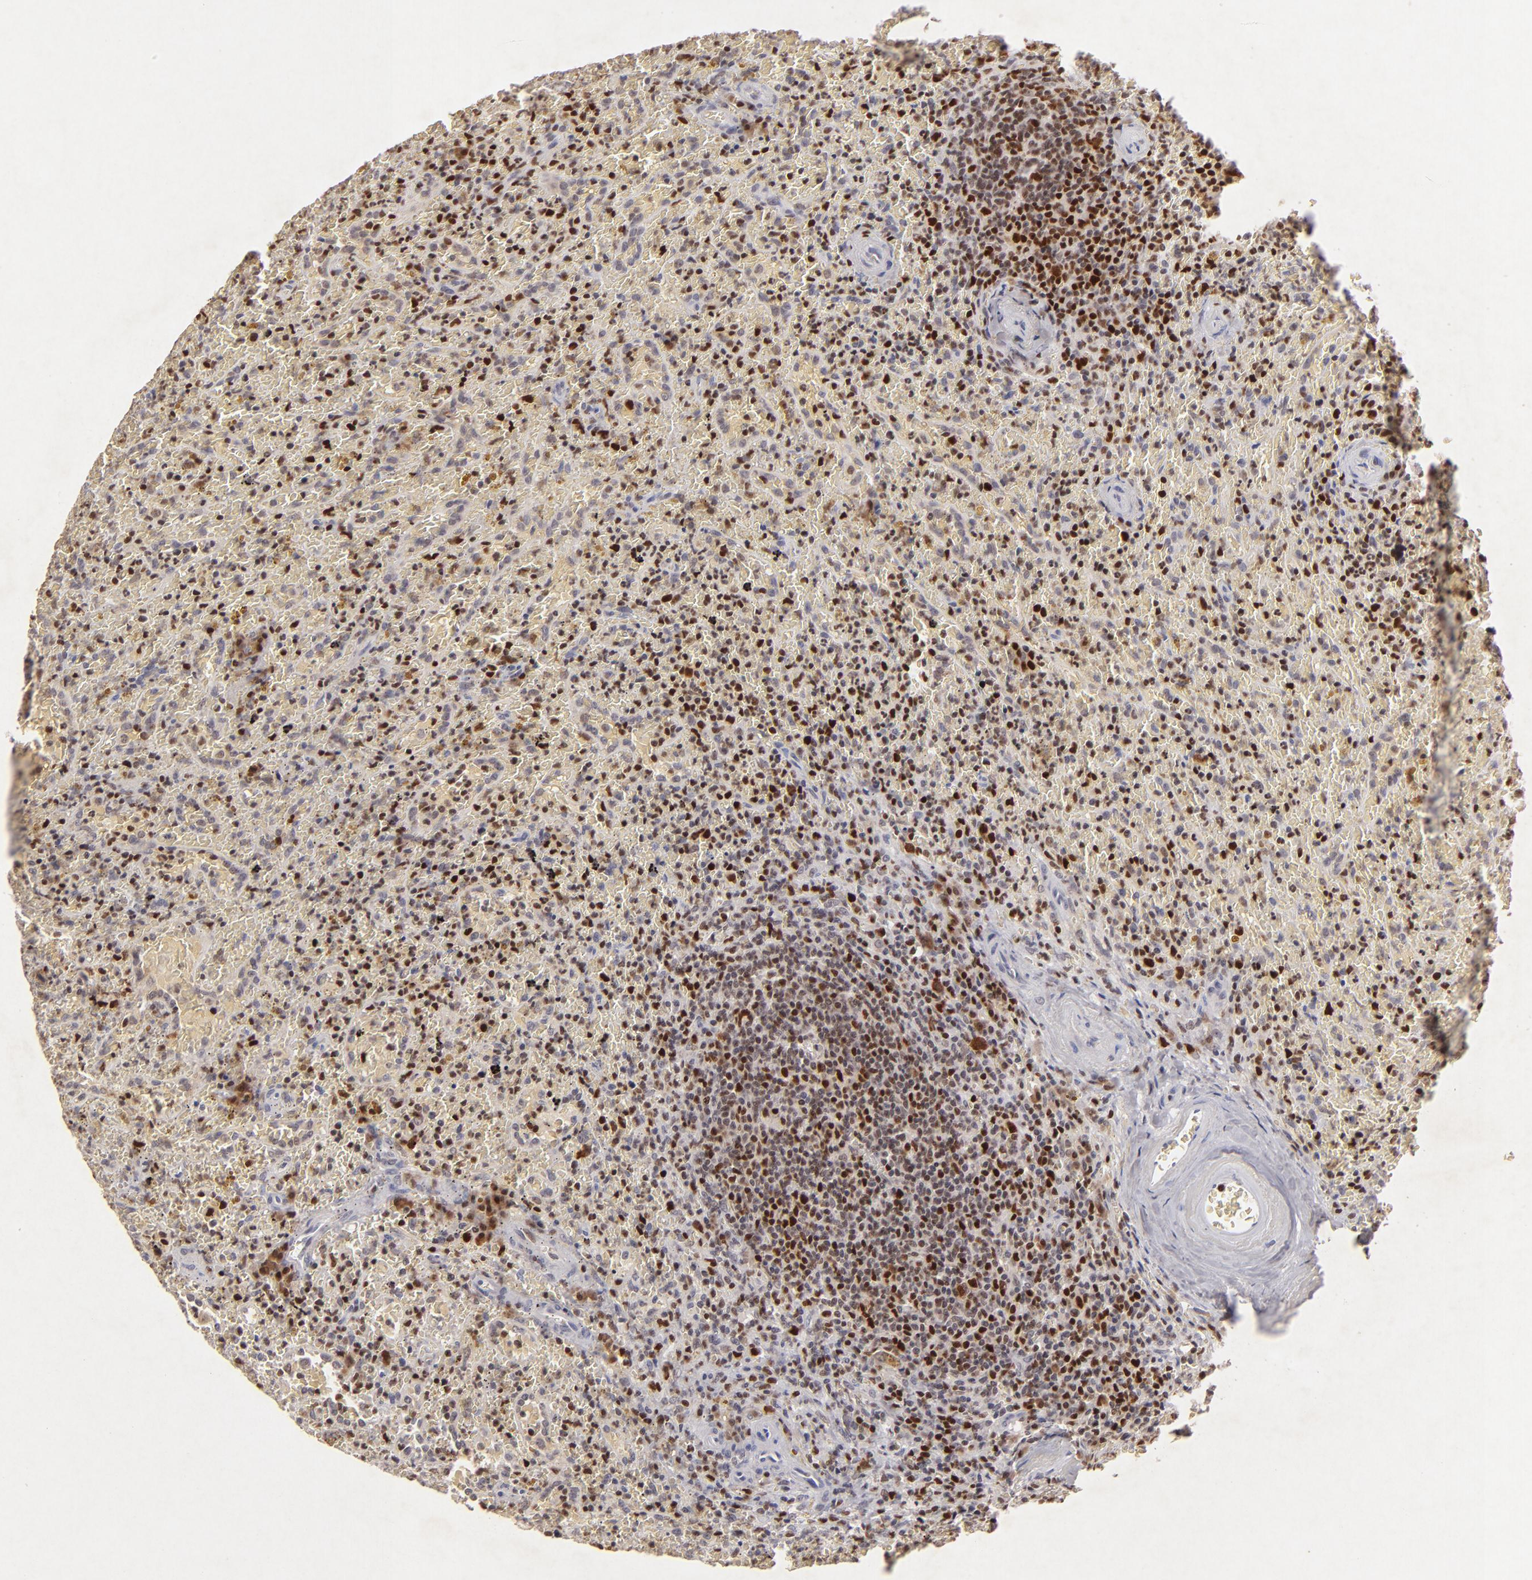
{"staining": {"intensity": "strong", "quantity": "25%-75%", "location": "nuclear"}, "tissue": "lymphoma", "cell_type": "Tumor cells", "image_type": "cancer", "snomed": [{"axis": "morphology", "description": "Malignant lymphoma, non-Hodgkin's type, High grade"}, {"axis": "topography", "description": "Spleen"}, {"axis": "topography", "description": "Lymph node"}], "caption": "IHC histopathology image of human high-grade malignant lymphoma, non-Hodgkin's type stained for a protein (brown), which demonstrates high levels of strong nuclear expression in about 25%-75% of tumor cells.", "gene": "FEN1", "patient": {"sex": "female", "age": 70}}